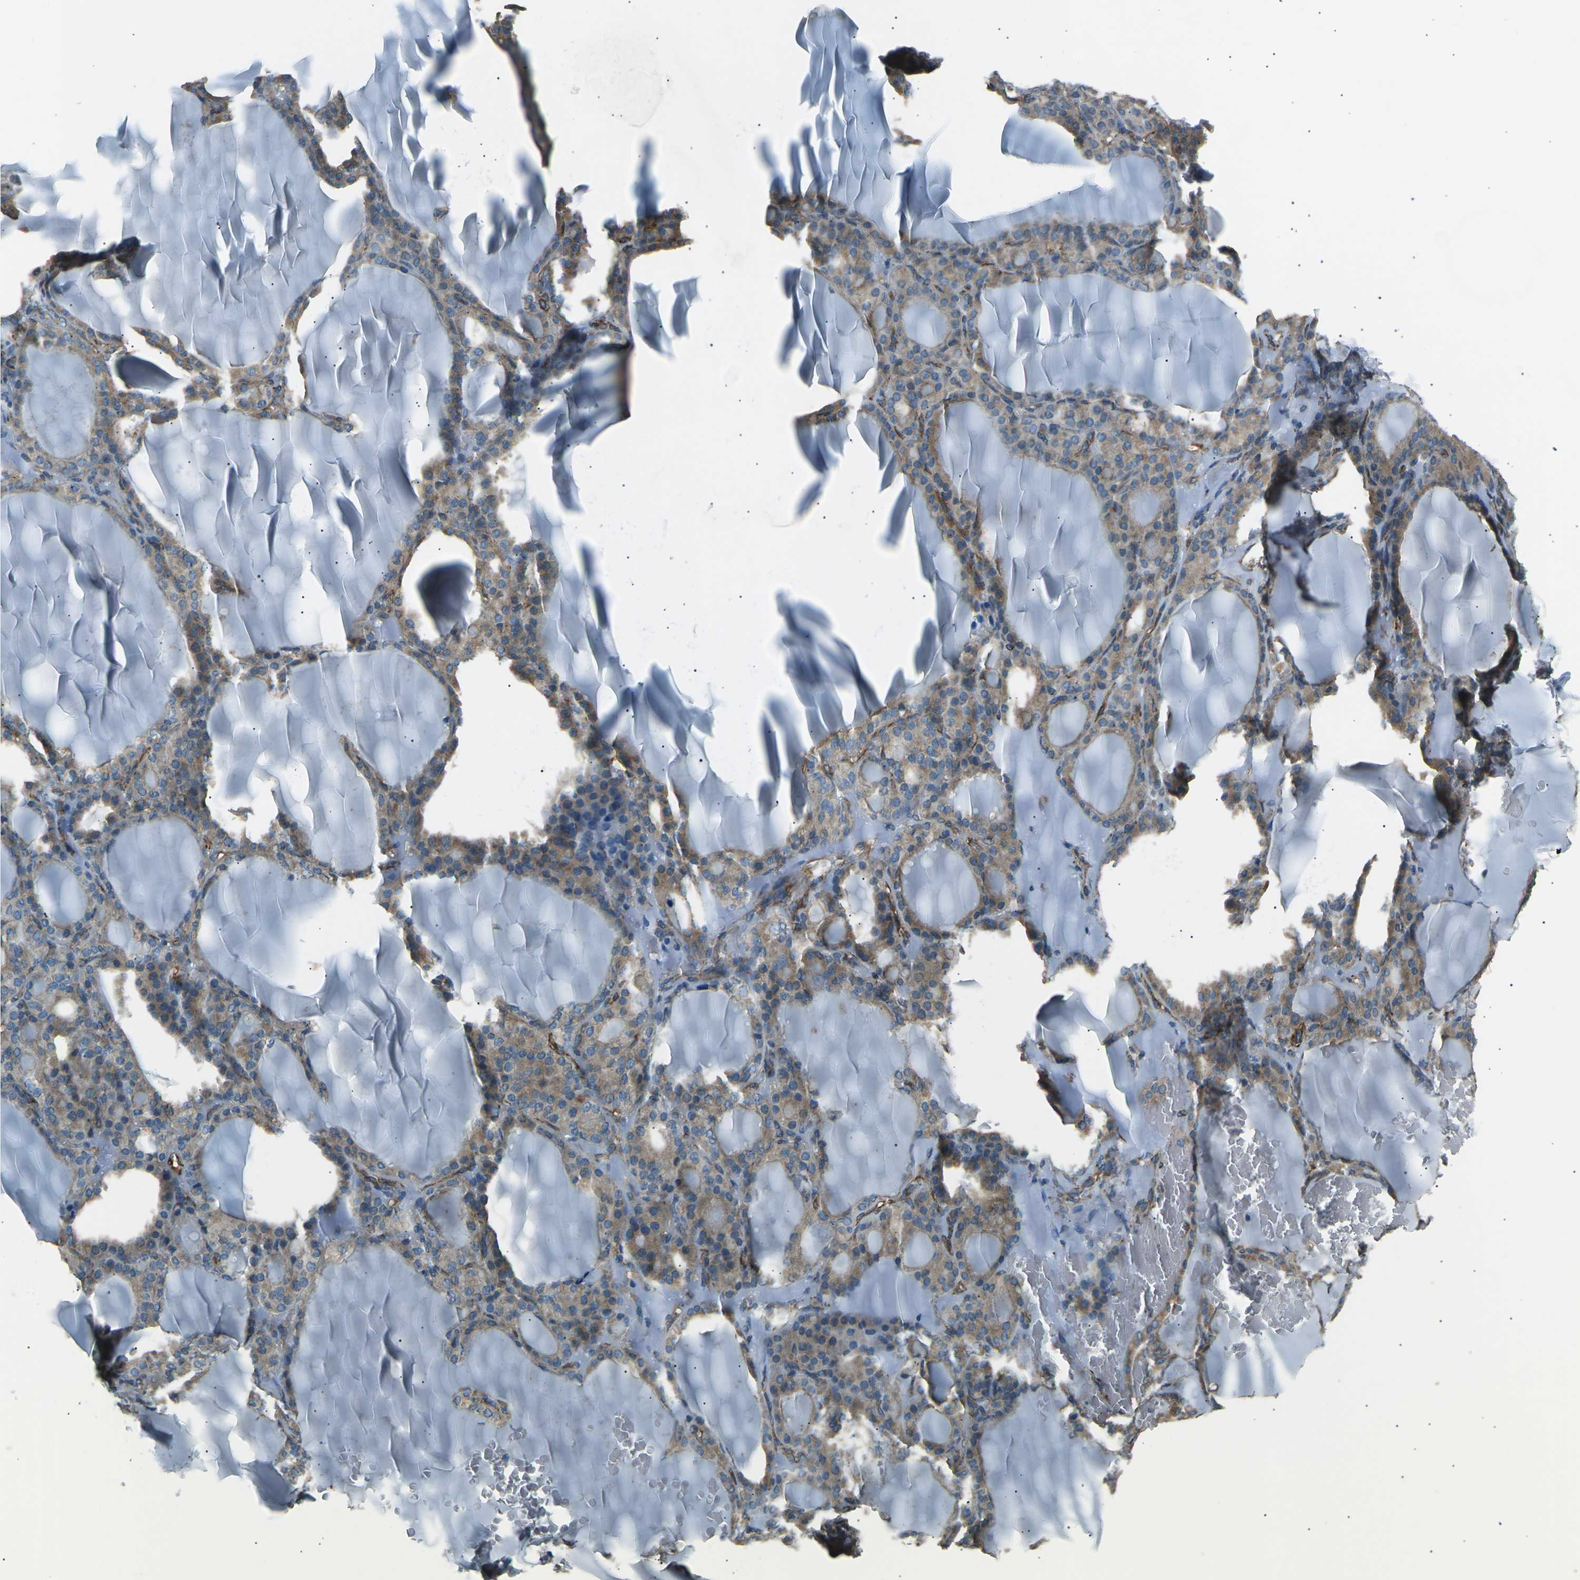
{"staining": {"intensity": "weak", "quantity": ">75%", "location": "cytoplasmic/membranous"}, "tissue": "thyroid gland", "cell_type": "Glandular cells", "image_type": "normal", "snomed": [{"axis": "morphology", "description": "Normal tissue, NOS"}, {"axis": "topography", "description": "Thyroid gland"}], "caption": "This histopathology image shows immunohistochemistry (IHC) staining of benign thyroid gland, with low weak cytoplasmic/membranous expression in approximately >75% of glandular cells.", "gene": "SLK", "patient": {"sex": "female", "age": 28}}